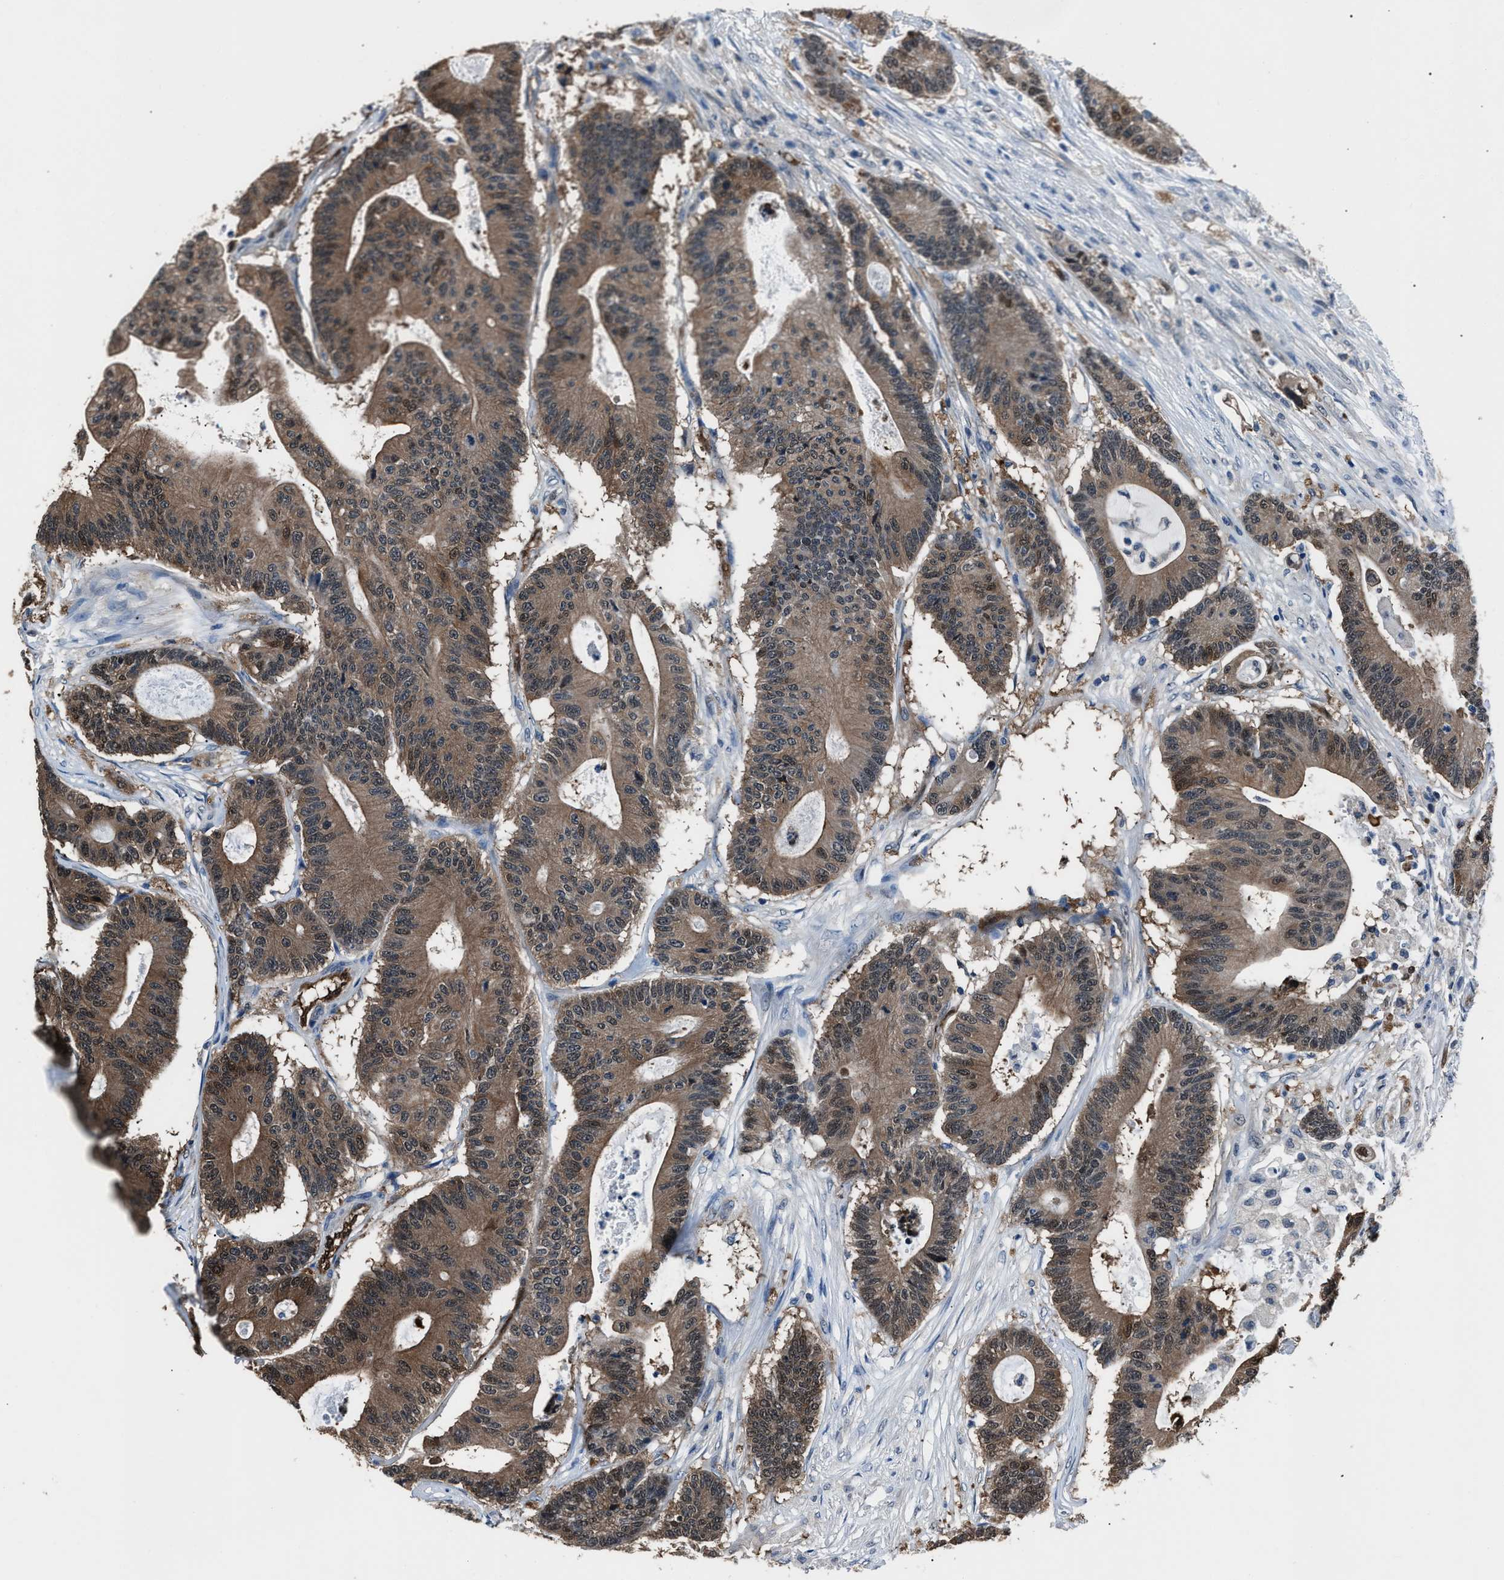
{"staining": {"intensity": "moderate", "quantity": ">75%", "location": "cytoplasmic/membranous"}, "tissue": "colorectal cancer", "cell_type": "Tumor cells", "image_type": "cancer", "snomed": [{"axis": "morphology", "description": "Adenocarcinoma, NOS"}, {"axis": "topography", "description": "Colon"}], "caption": "Moderate cytoplasmic/membranous positivity is present in about >75% of tumor cells in colorectal adenocarcinoma.", "gene": "PPA1", "patient": {"sex": "female", "age": 84}}